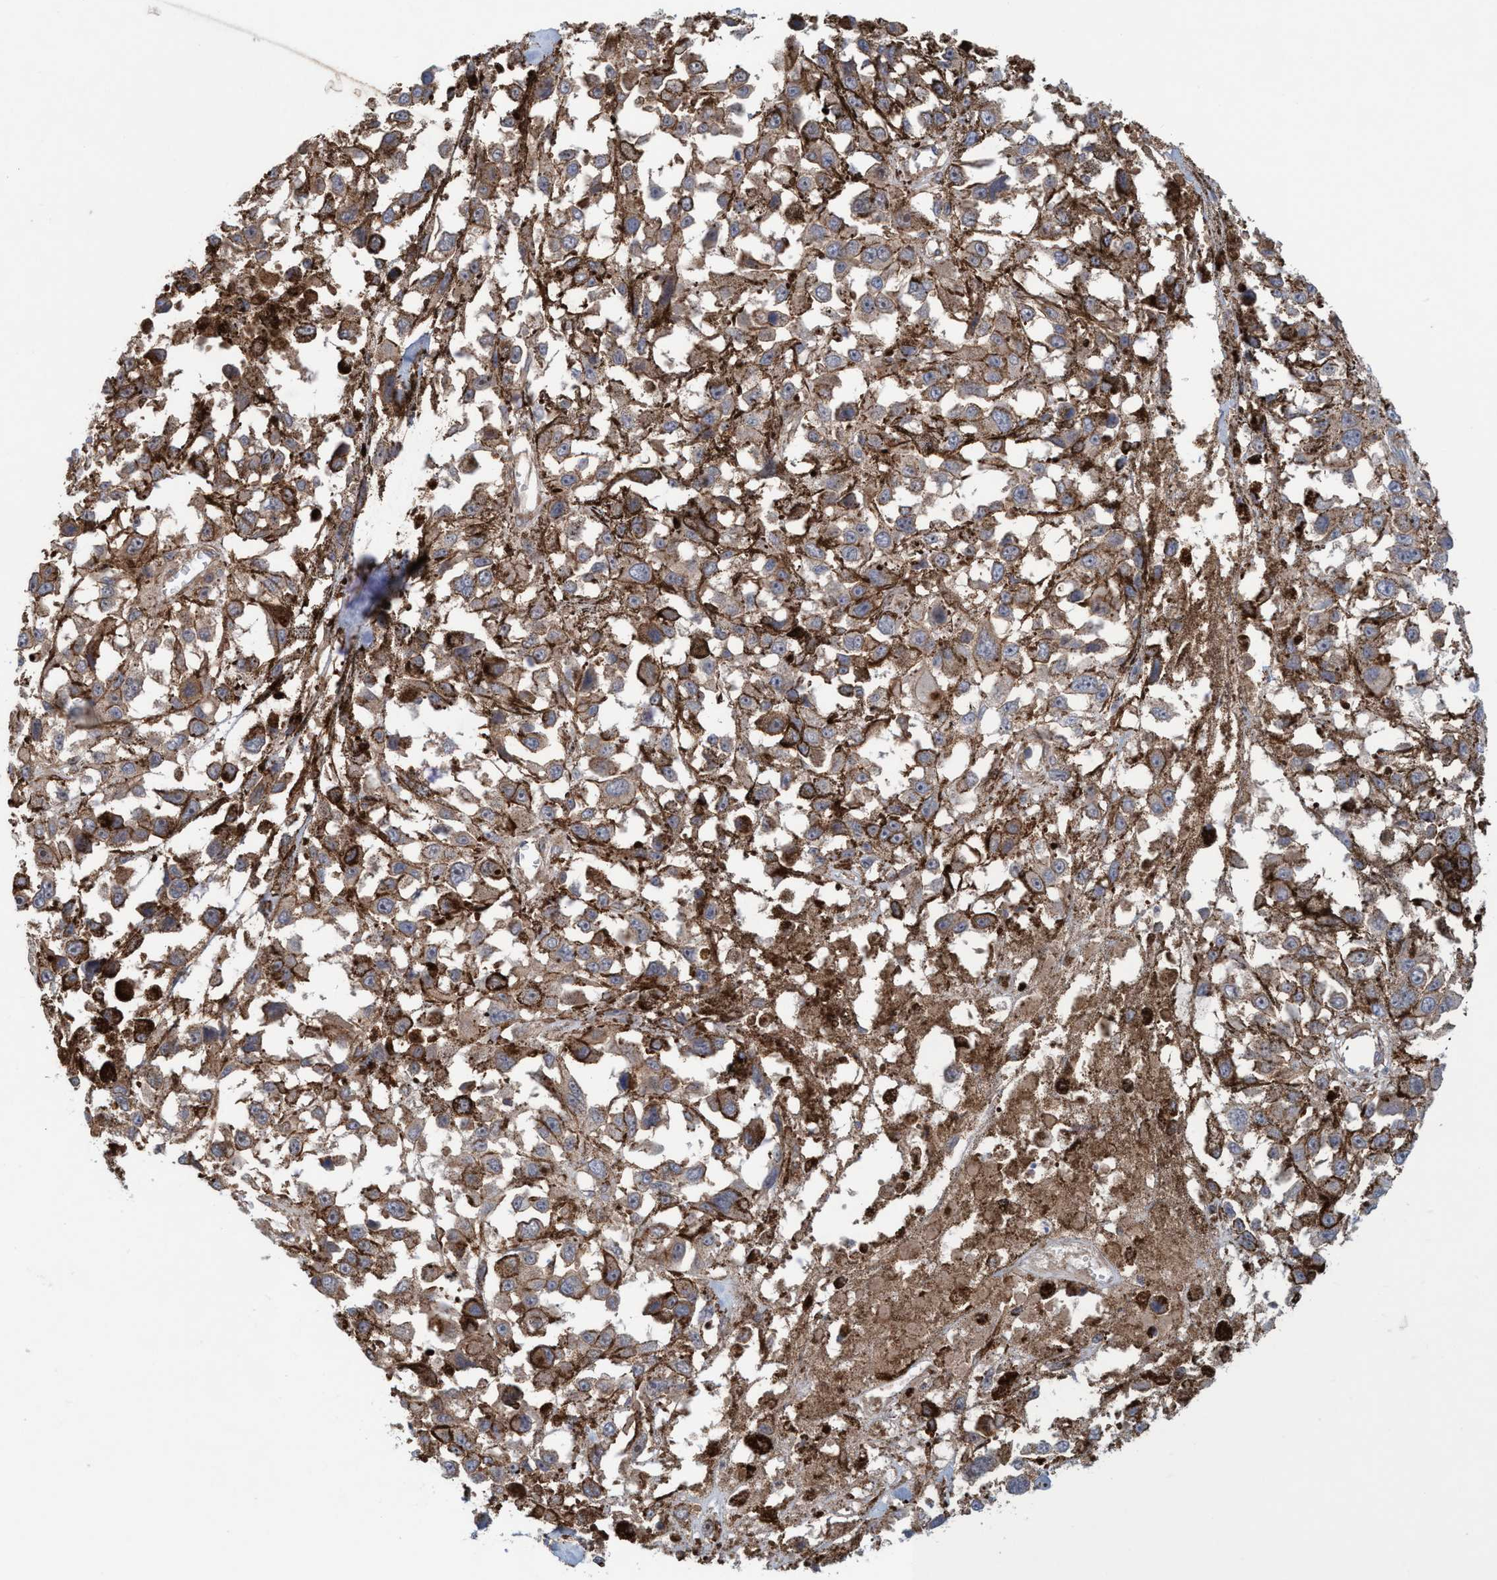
{"staining": {"intensity": "weak", "quantity": ">75%", "location": "cytoplasmic/membranous"}, "tissue": "melanoma", "cell_type": "Tumor cells", "image_type": "cancer", "snomed": [{"axis": "morphology", "description": "Malignant melanoma, Metastatic site"}, {"axis": "topography", "description": "Lymph node"}], "caption": "Immunohistochemical staining of melanoma shows low levels of weak cytoplasmic/membranous protein expression in approximately >75% of tumor cells. The staining was performed using DAB to visualize the protein expression in brown, while the nuclei were stained in blue with hematoxylin (Magnification: 20x).", "gene": "SPECC1", "patient": {"sex": "male", "age": 59}}